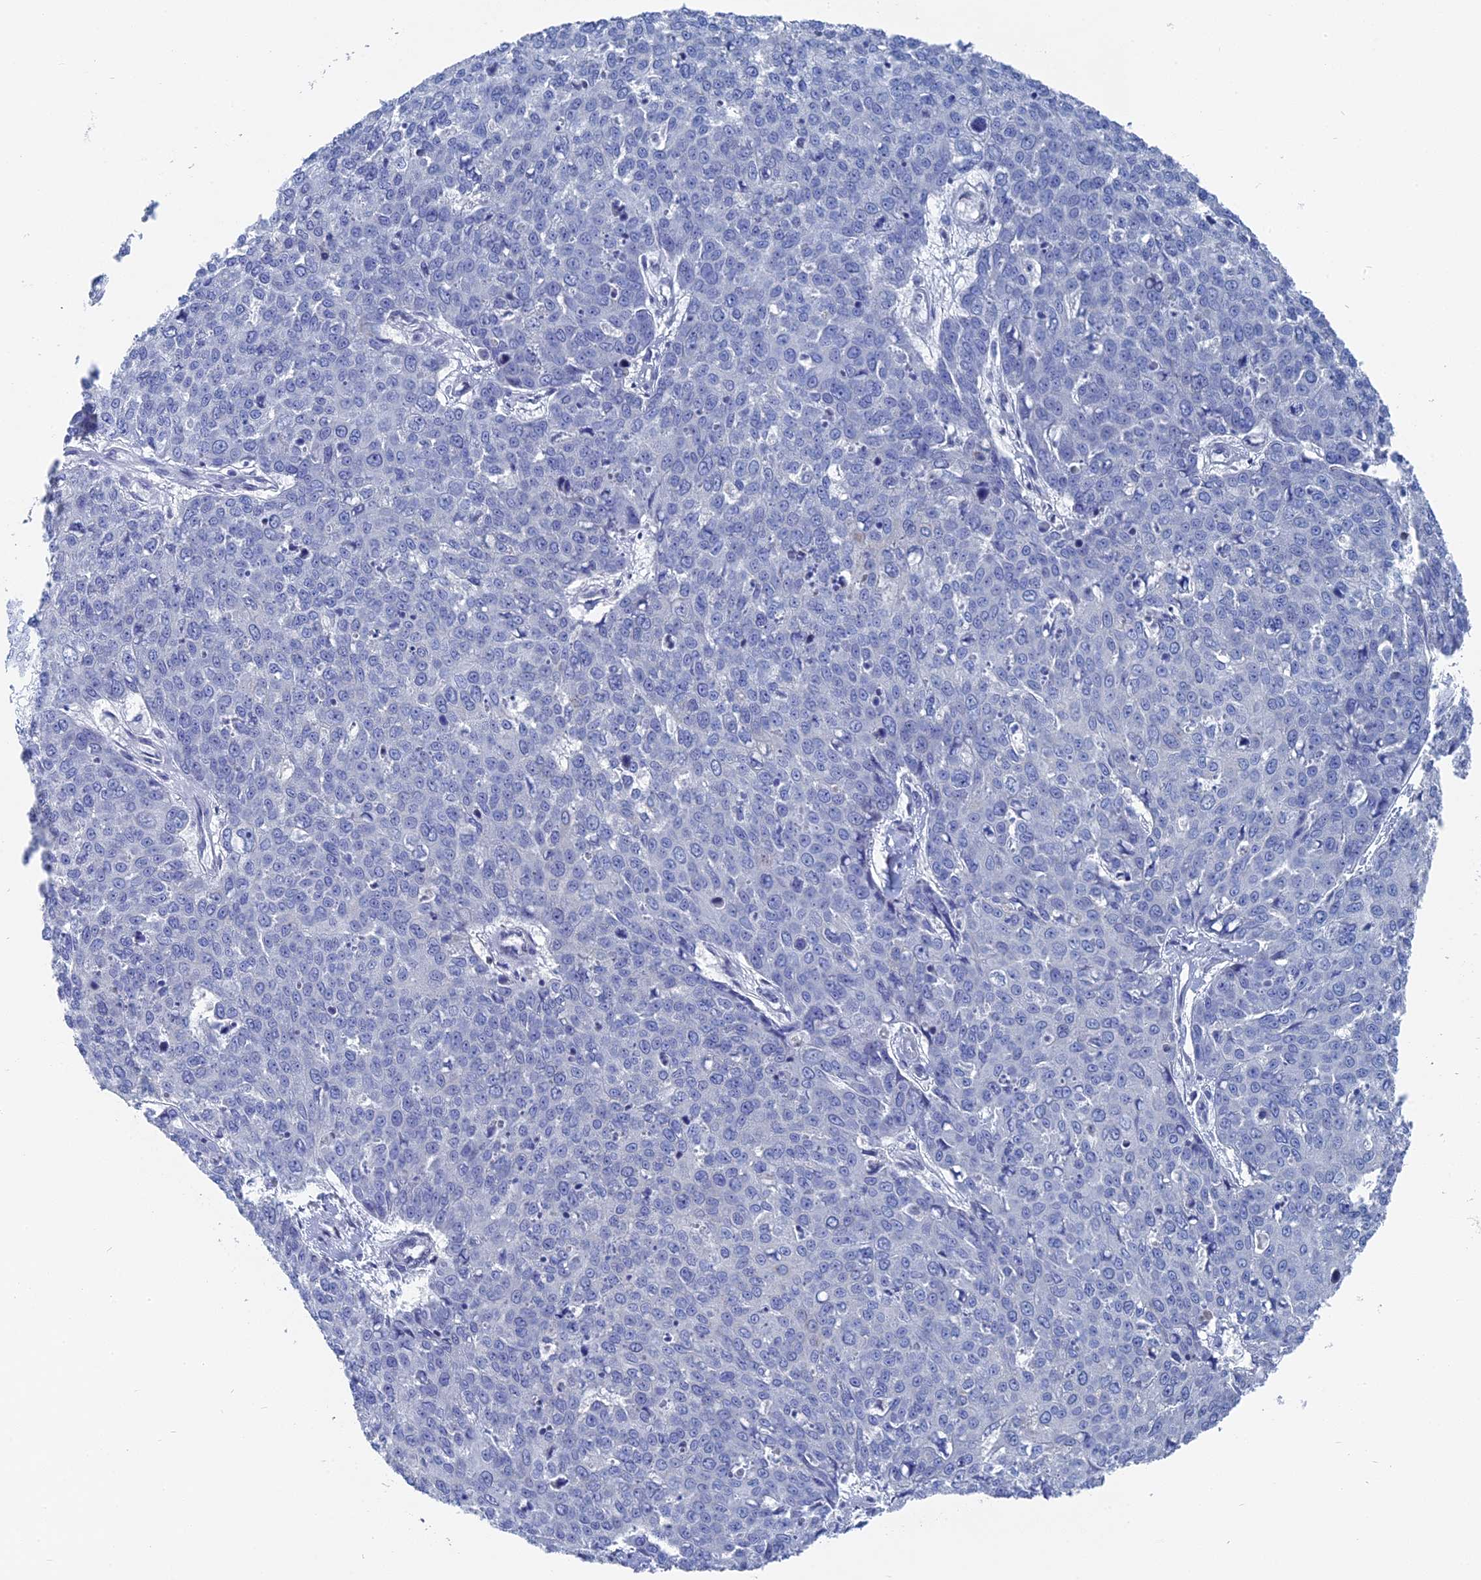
{"staining": {"intensity": "negative", "quantity": "none", "location": "none"}, "tissue": "skin cancer", "cell_type": "Tumor cells", "image_type": "cancer", "snomed": [{"axis": "morphology", "description": "Squamous cell carcinoma, NOS"}, {"axis": "topography", "description": "Skin"}], "caption": "Immunohistochemistry photomicrograph of neoplastic tissue: human squamous cell carcinoma (skin) stained with DAB shows no significant protein staining in tumor cells. (DAB (3,3'-diaminobenzidine) immunohistochemistry (IHC) with hematoxylin counter stain).", "gene": "HIGD1A", "patient": {"sex": "male", "age": 71}}